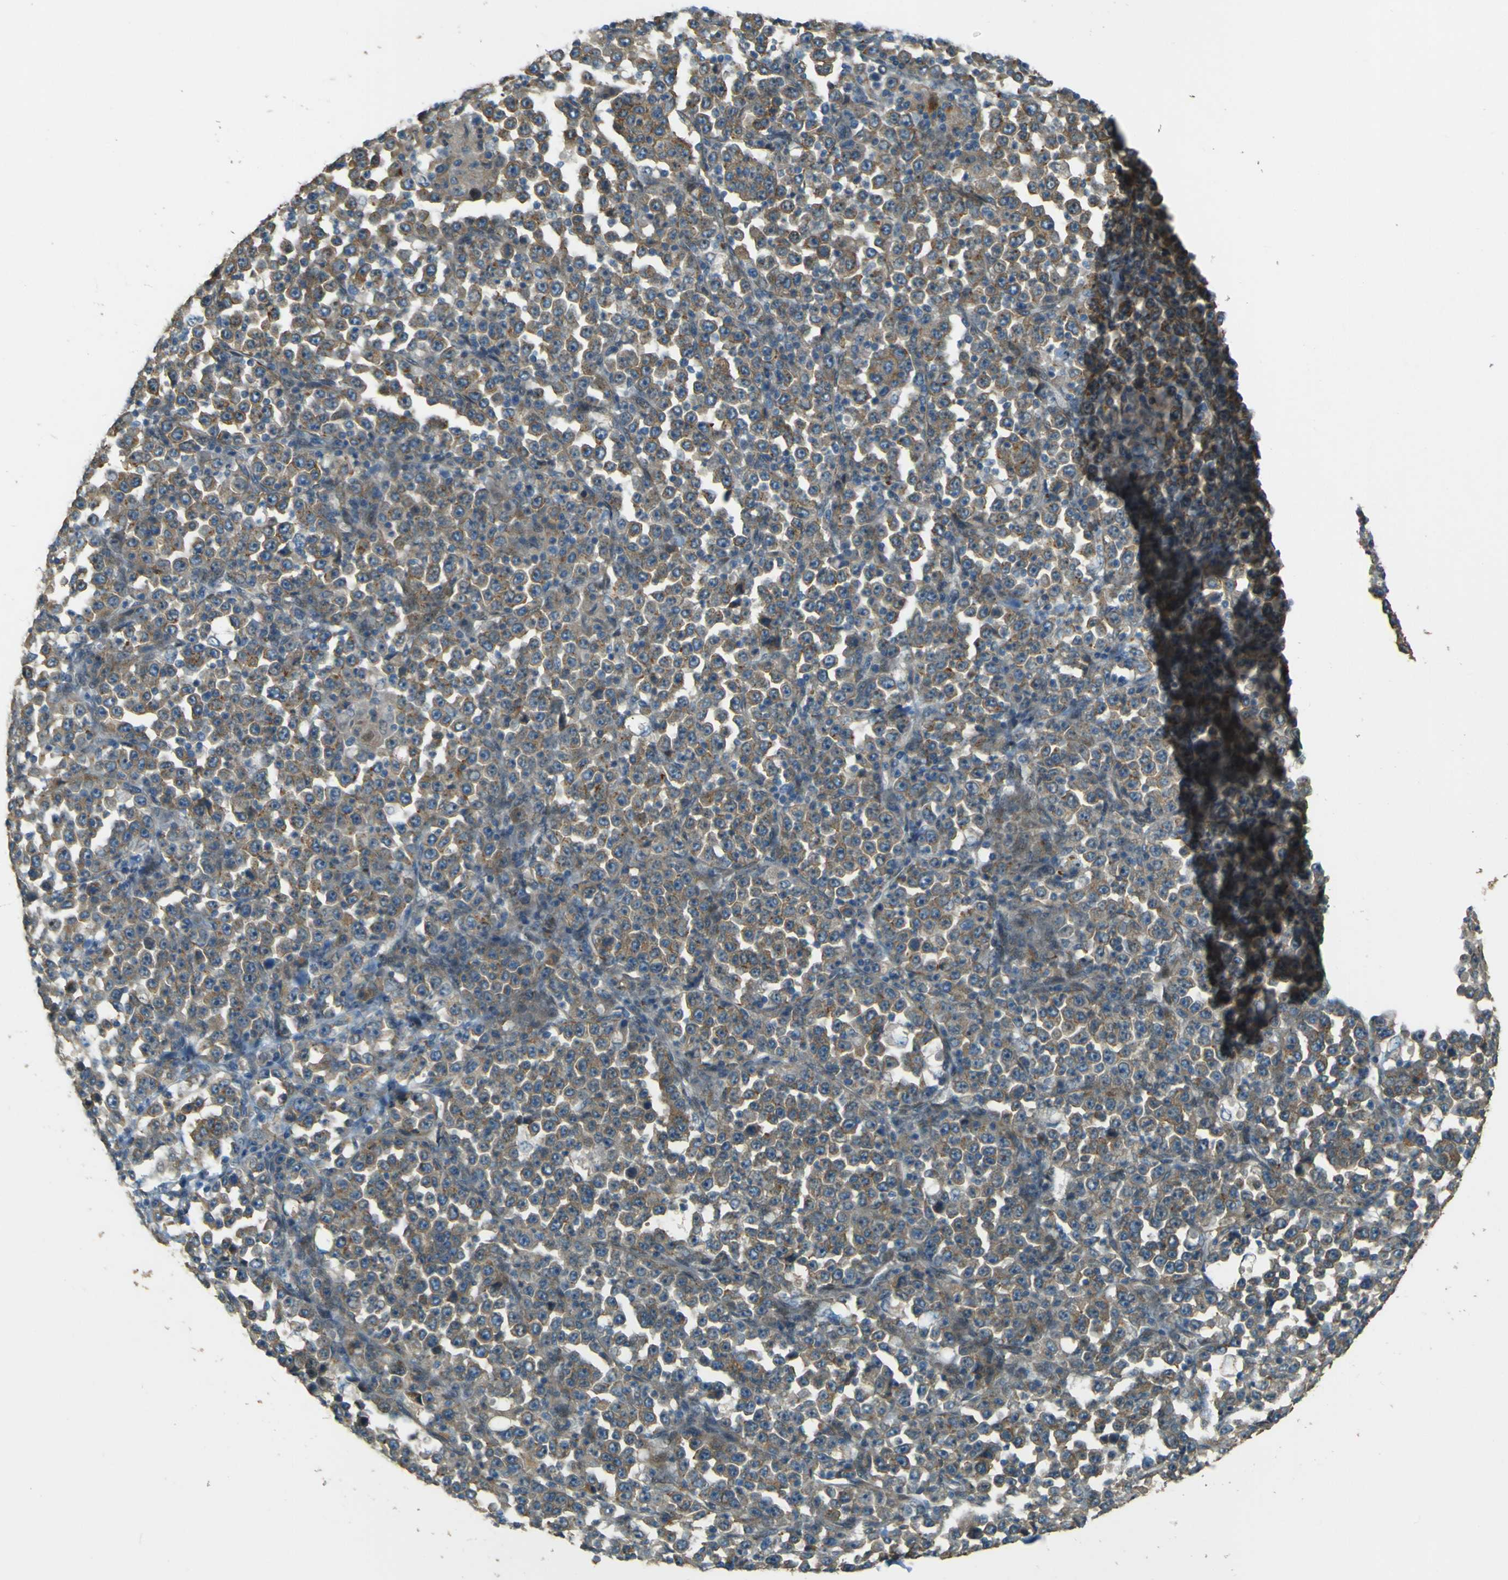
{"staining": {"intensity": "moderate", "quantity": "25%-75%", "location": "cytoplasmic/membranous"}, "tissue": "stomach cancer", "cell_type": "Tumor cells", "image_type": "cancer", "snomed": [{"axis": "morphology", "description": "Normal tissue, NOS"}, {"axis": "morphology", "description": "Adenocarcinoma, NOS"}, {"axis": "topography", "description": "Stomach, upper"}, {"axis": "topography", "description": "Stomach"}], "caption": "Adenocarcinoma (stomach) was stained to show a protein in brown. There is medium levels of moderate cytoplasmic/membranous expression in approximately 25%-75% of tumor cells.", "gene": "NEXN", "patient": {"sex": "male", "age": 59}}